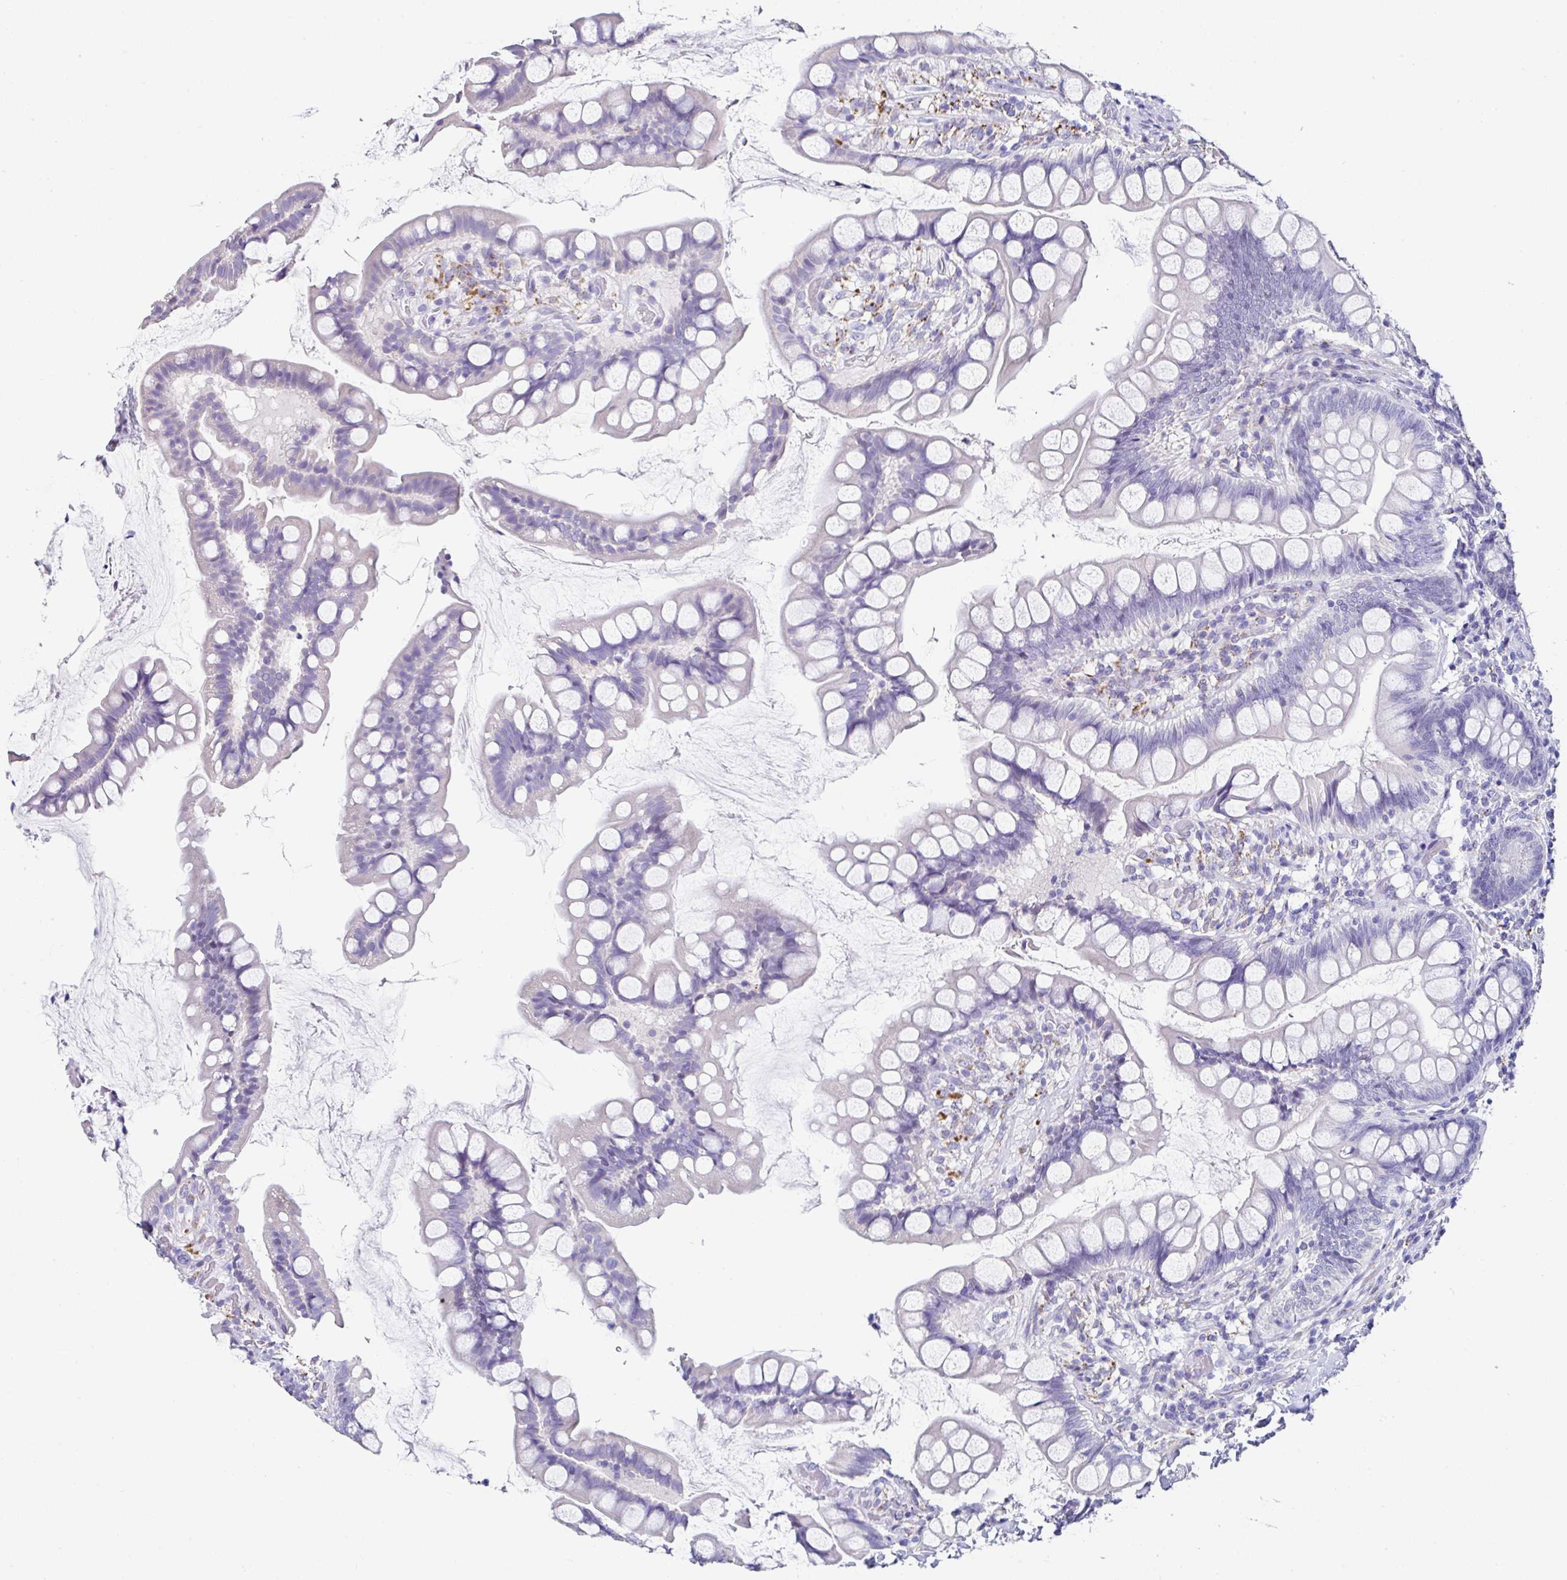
{"staining": {"intensity": "negative", "quantity": "none", "location": "none"}, "tissue": "small intestine", "cell_type": "Glandular cells", "image_type": "normal", "snomed": [{"axis": "morphology", "description": "Normal tissue, NOS"}, {"axis": "topography", "description": "Small intestine"}], "caption": "IHC of normal small intestine reveals no positivity in glandular cells. (Stains: DAB IHC with hematoxylin counter stain, Microscopy: brightfield microscopy at high magnification).", "gene": "TMPRSS11E", "patient": {"sex": "male", "age": 70}}